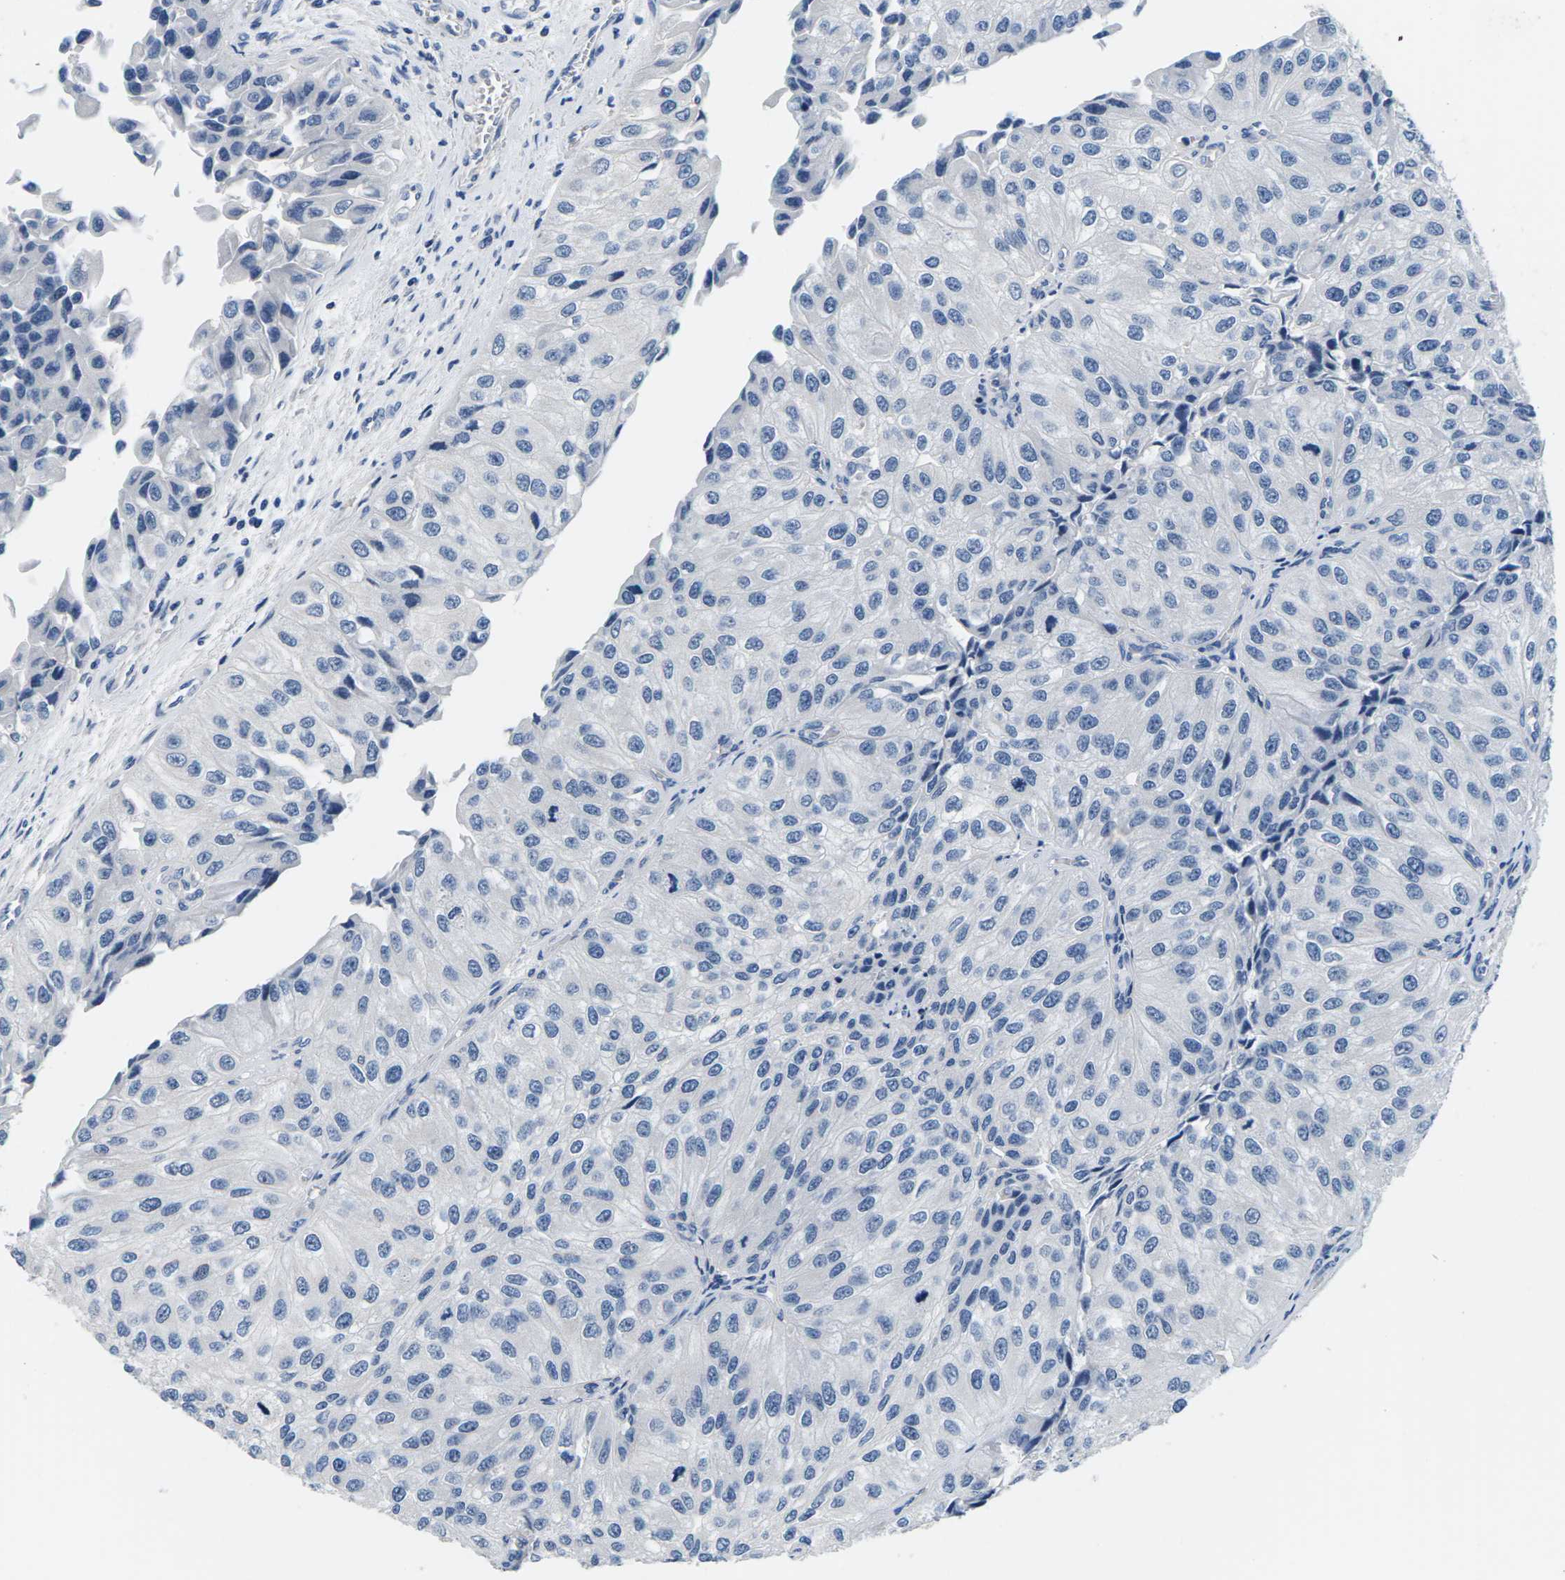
{"staining": {"intensity": "negative", "quantity": "none", "location": "none"}, "tissue": "urothelial cancer", "cell_type": "Tumor cells", "image_type": "cancer", "snomed": [{"axis": "morphology", "description": "Urothelial carcinoma, High grade"}, {"axis": "topography", "description": "Kidney"}, {"axis": "topography", "description": "Urinary bladder"}], "caption": "IHC image of neoplastic tissue: urothelial cancer stained with DAB demonstrates no significant protein staining in tumor cells.", "gene": "TSPAN2", "patient": {"sex": "male", "age": 77}}